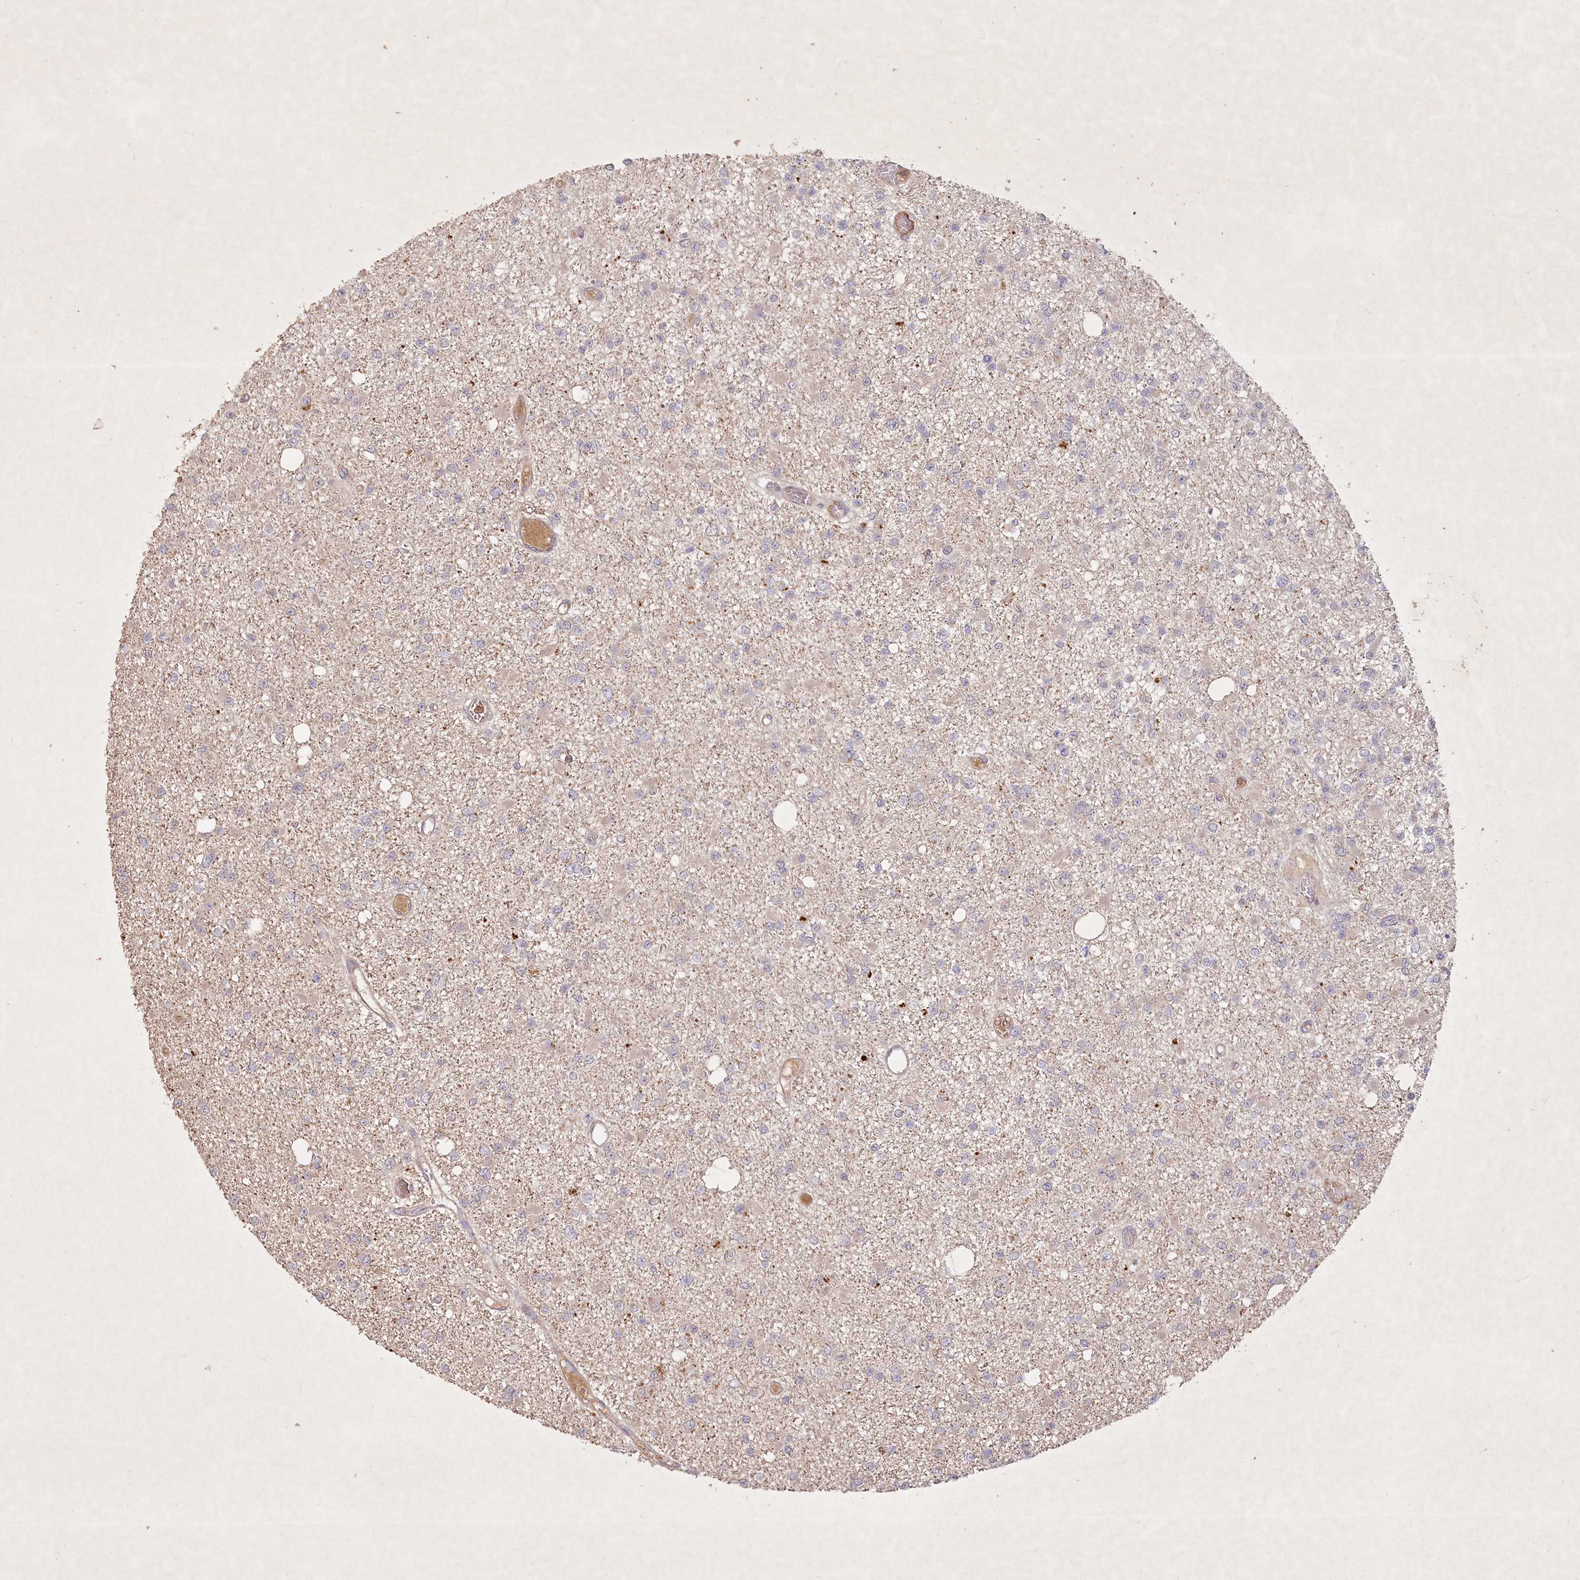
{"staining": {"intensity": "negative", "quantity": "none", "location": "none"}, "tissue": "glioma", "cell_type": "Tumor cells", "image_type": "cancer", "snomed": [{"axis": "morphology", "description": "Glioma, malignant, Low grade"}, {"axis": "topography", "description": "Brain"}], "caption": "This is an IHC micrograph of human glioma. There is no staining in tumor cells.", "gene": "IRAK1BP1", "patient": {"sex": "female", "age": 22}}